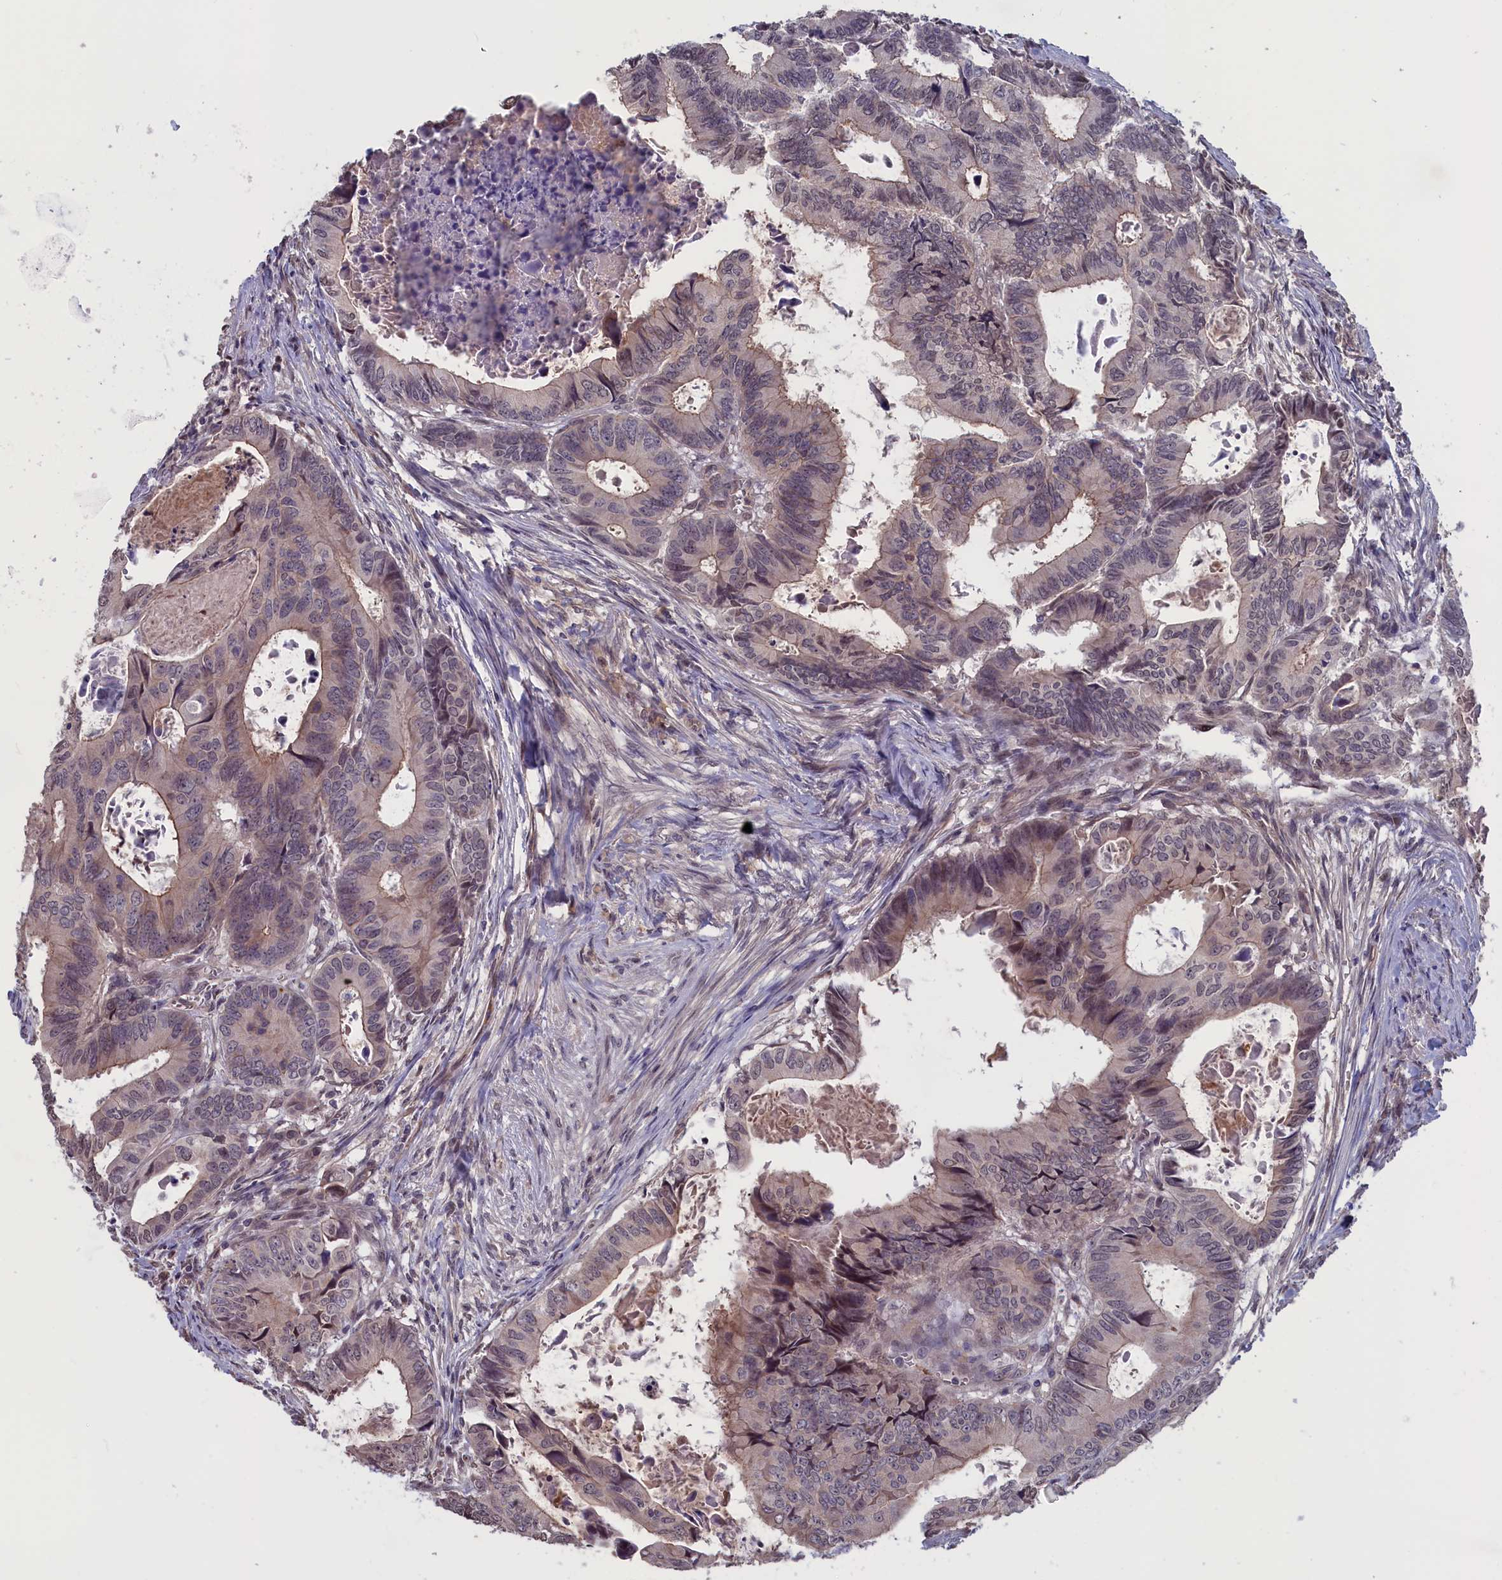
{"staining": {"intensity": "weak", "quantity": "<25%", "location": "cytoplasmic/membranous"}, "tissue": "colorectal cancer", "cell_type": "Tumor cells", "image_type": "cancer", "snomed": [{"axis": "morphology", "description": "Adenocarcinoma, NOS"}, {"axis": "topography", "description": "Colon"}], "caption": "Immunohistochemistry photomicrograph of neoplastic tissue: human adenocarcinoma (colorectal) stained with DAB shows no significant protein positivity in tumor cells.", "gene": "PLP2", "patient": {"sex": "male", "age": 85}}